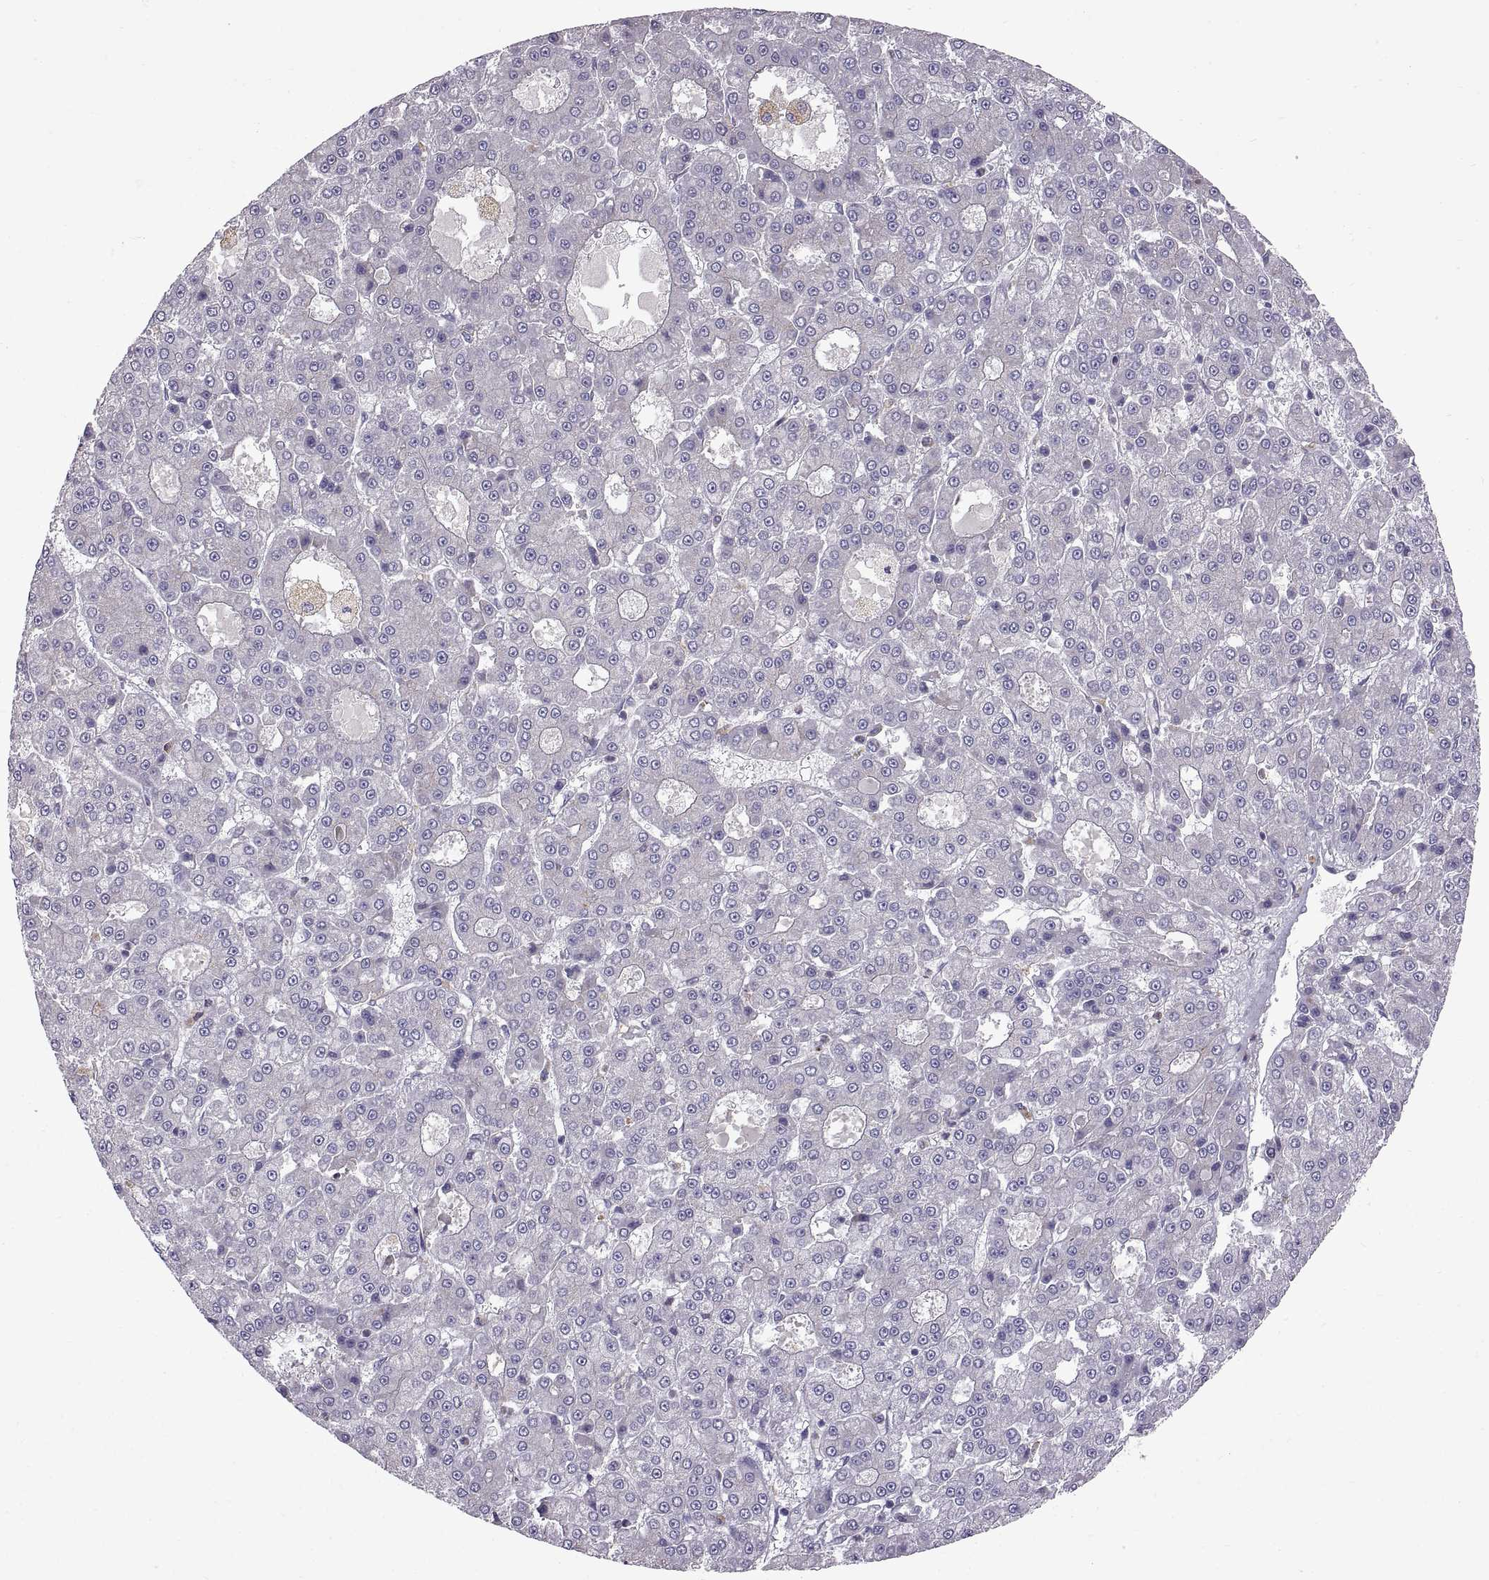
{"staining": {"intensity": "negative", "quantity": "none", "location": "none"}, "tissue": "liver cancer", "cell_type": "Tumor cells", "image_type": "cancer", "snomed": [{"axis": "morphology", "description": "Carcinoma, Hepatocellular, NOS"}, {"axis": "topography", "description": "Liver"}], "caption": "Immunohistochemistry (IHC) image of hepatocellular carcinoma (liver) stained for a protein (brown), which demonstrates no staining in tumor cells. The staining was performed using DAB (3,3'-diaminobenzidine) to visualize the protein expression in brown, while the nuclei were stained in blue with hematoxylin (Magnification: 20x).", "gene": "ARSL", "patient": {"sex": "male", "age": 70}}